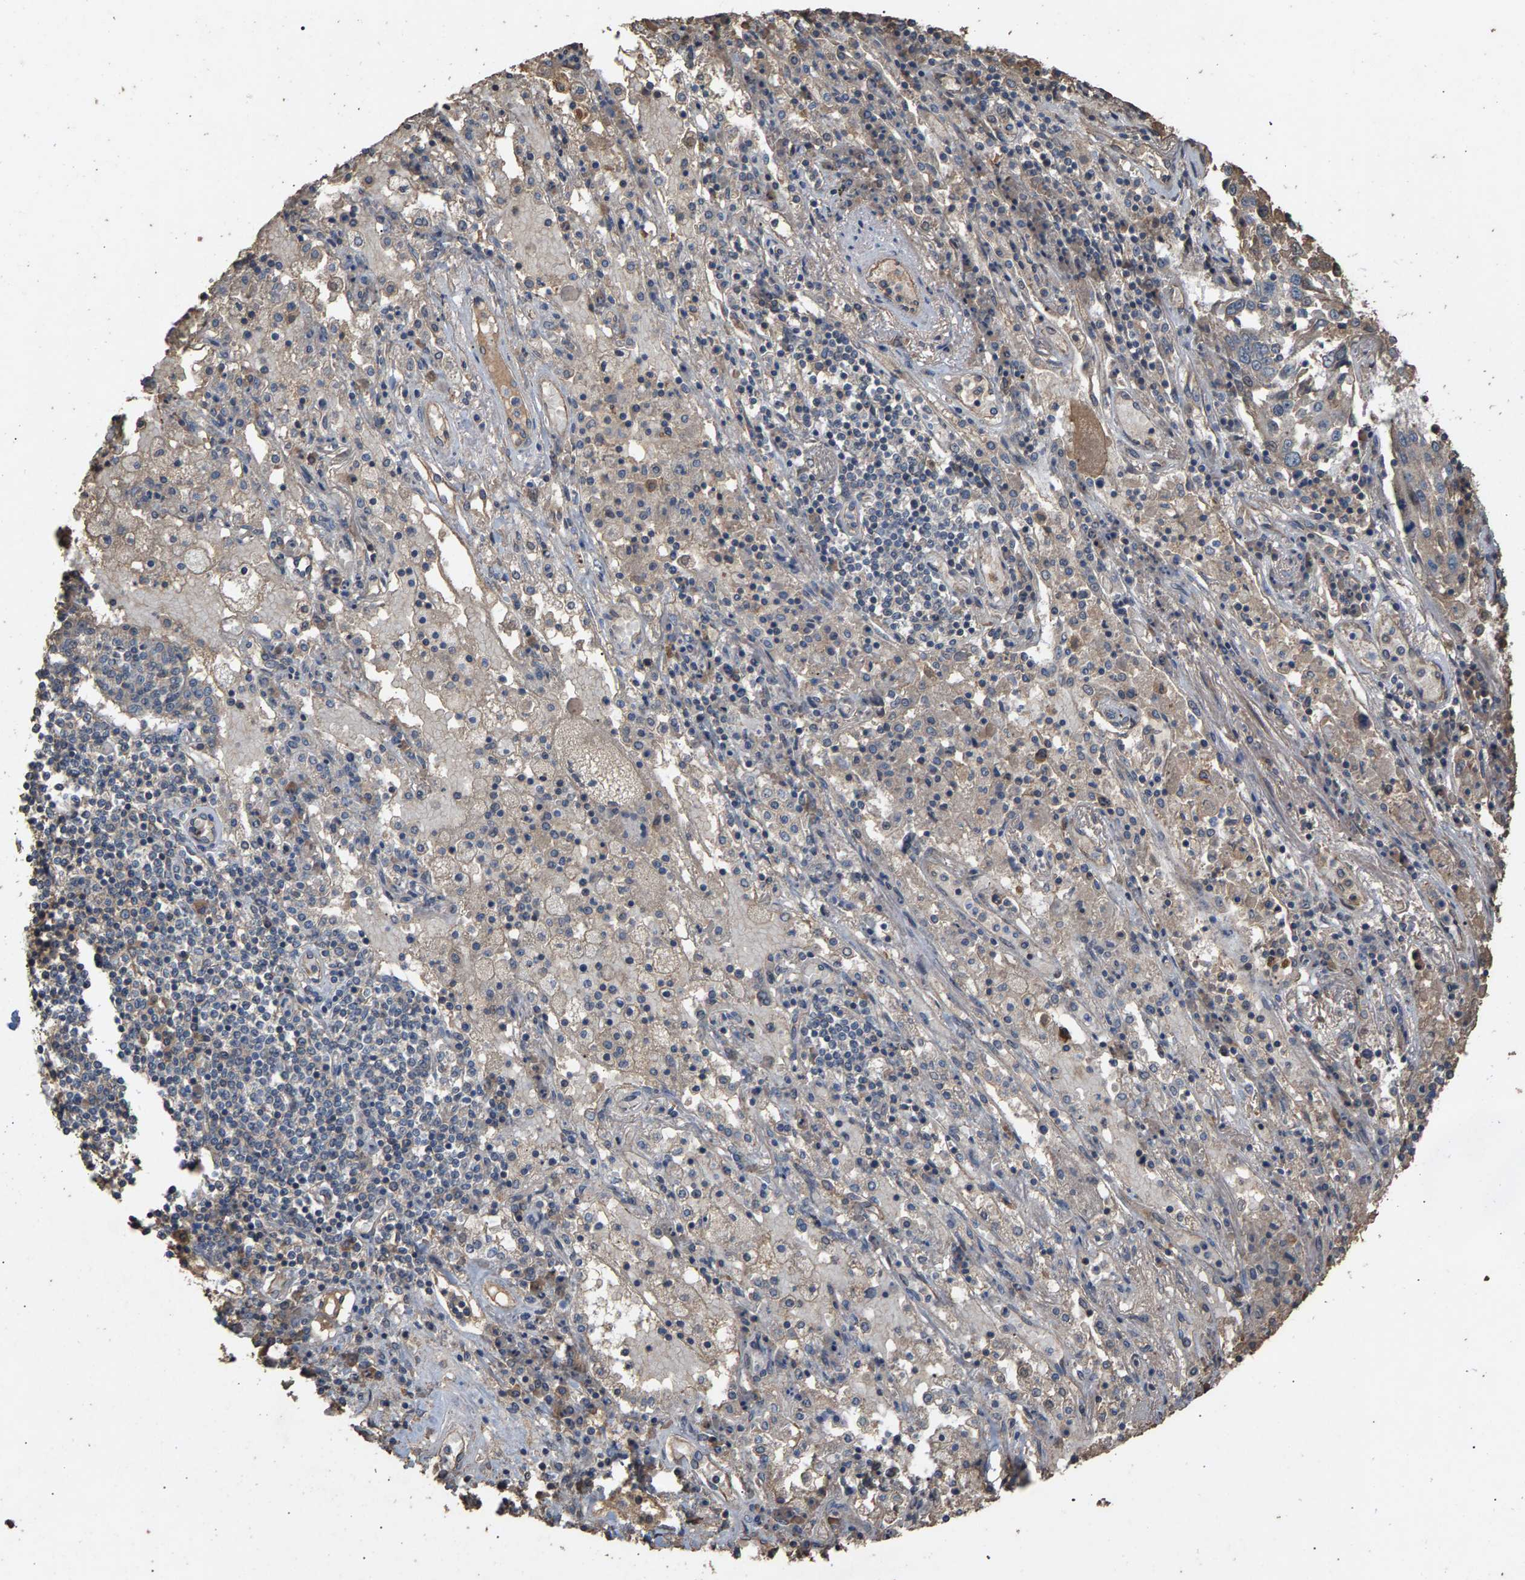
{"staining": {"intensity": "moderate", "quantity": "<25%", "location": "cytoplasmic/membranous"}, "tissue": "lung cancer", "cell_type": "Tumor cells", "image_type": "cancer", "snomed": [{"axis": "morphology", "description": "Squamous cell carcinoma, NOS"}, {"axis": "topography", "description": "Lung"}], "caption": "Immunohistochemical staining of lung cancer (squamous cell carcinoma) demonstrates low levels of moderate cytoplasmic/membranous protein staining in about <25% of tumor cells. The protein is stained brown, and the nuclei are stained in blue (DAB IHC with brightfield microscopy, high magnification).", "gene": "HTRA3", "patient": {"sex": "male", "age": 65}}